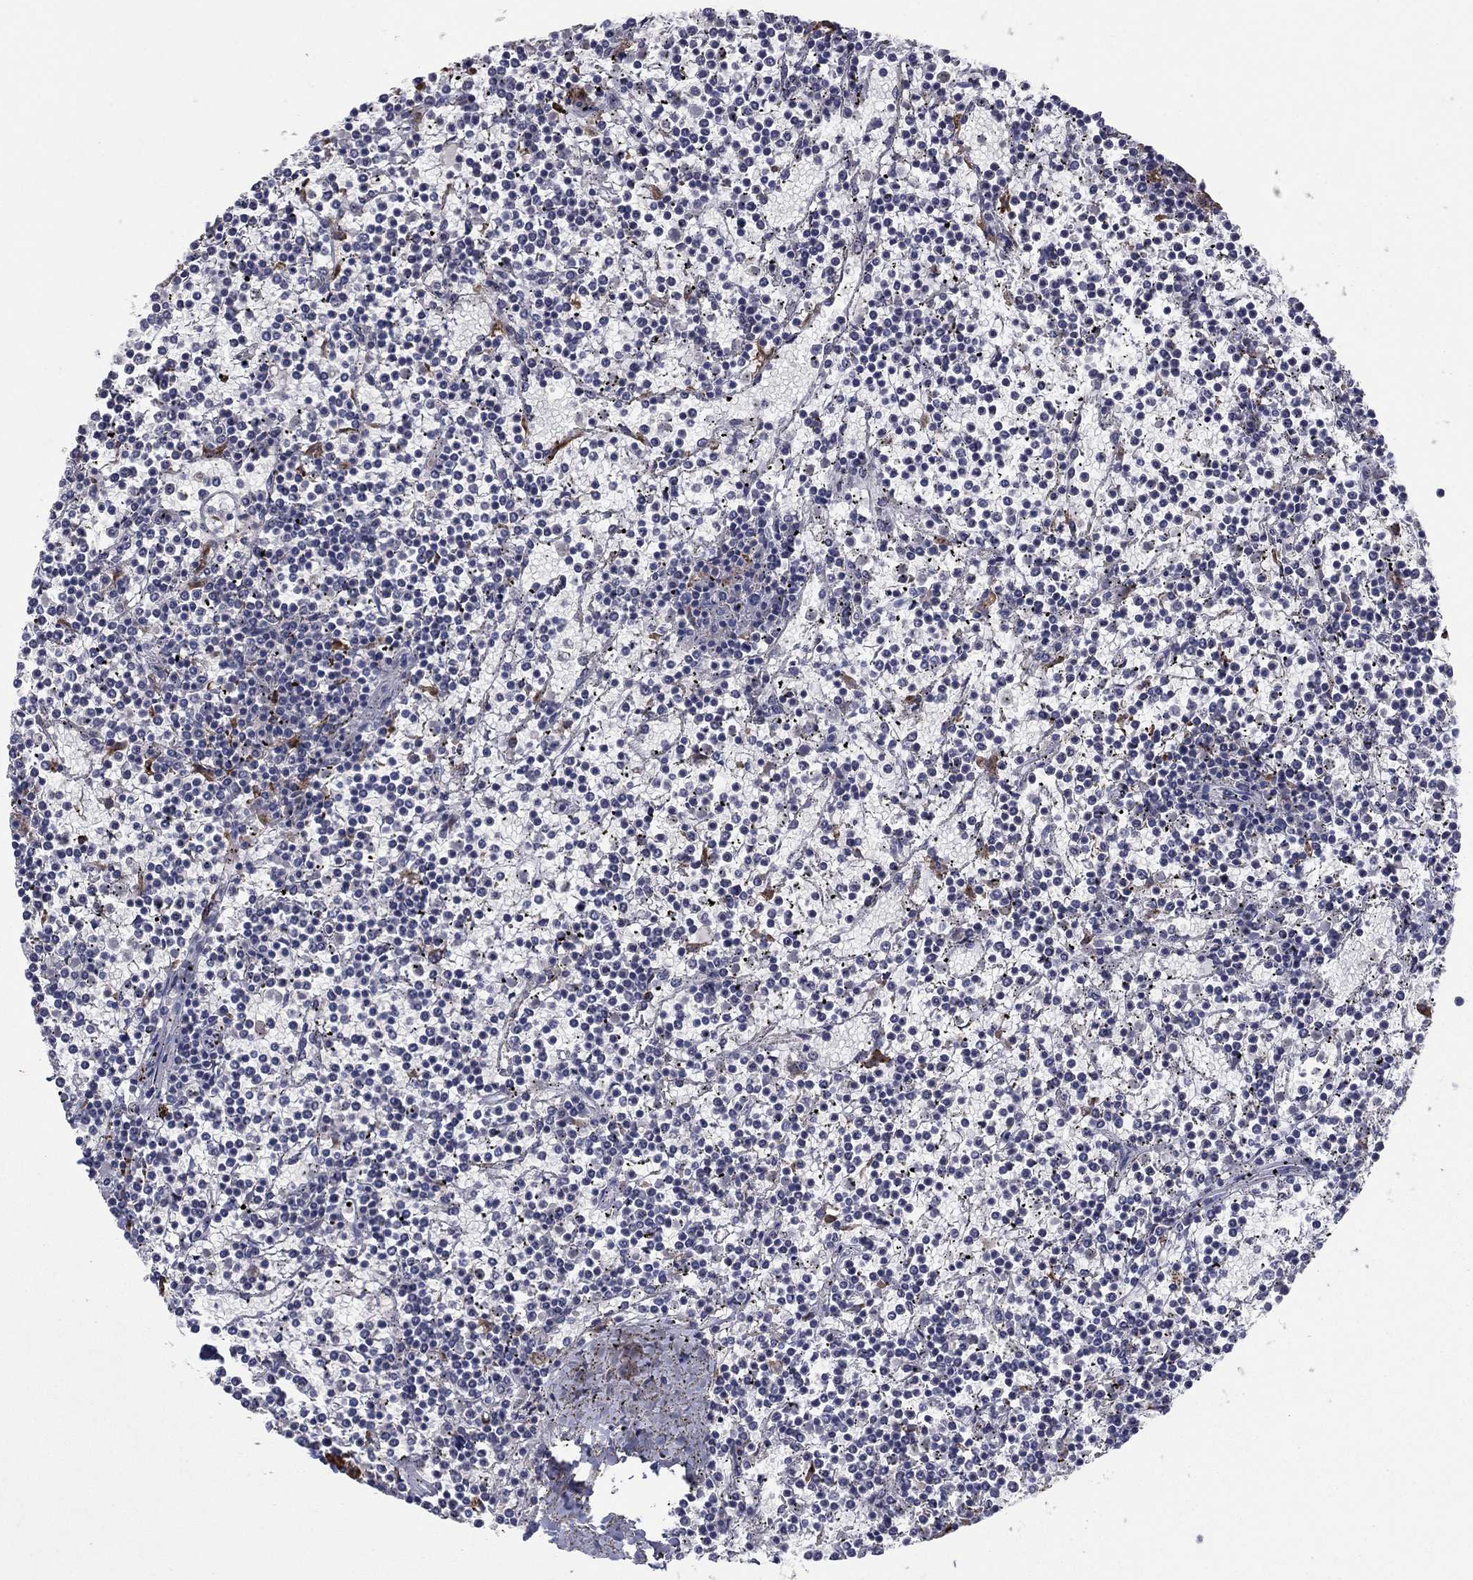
{"staining": {"intensity": "negative", "quantity": "none", "location": "none"}, "tissue": "lymphoma", "cell_type": "Tumor cells", "image_type": "cancer", "snomed": [{"axis": "morphology", "description": "Malignant lymphoma, non-Hodgkin's type, Low grade"}, {"axis": "topography", "description": "Spleen"}], "caption": "Immunohistochemistry micrograph of neoplastic tissue: lymphoma stained with DAB (3,3'-diaminobenzidine) displays no significant protein staining in tumor cells.", "gene": "PTGDS", "patient": {"sex": "female", "age": 19}}